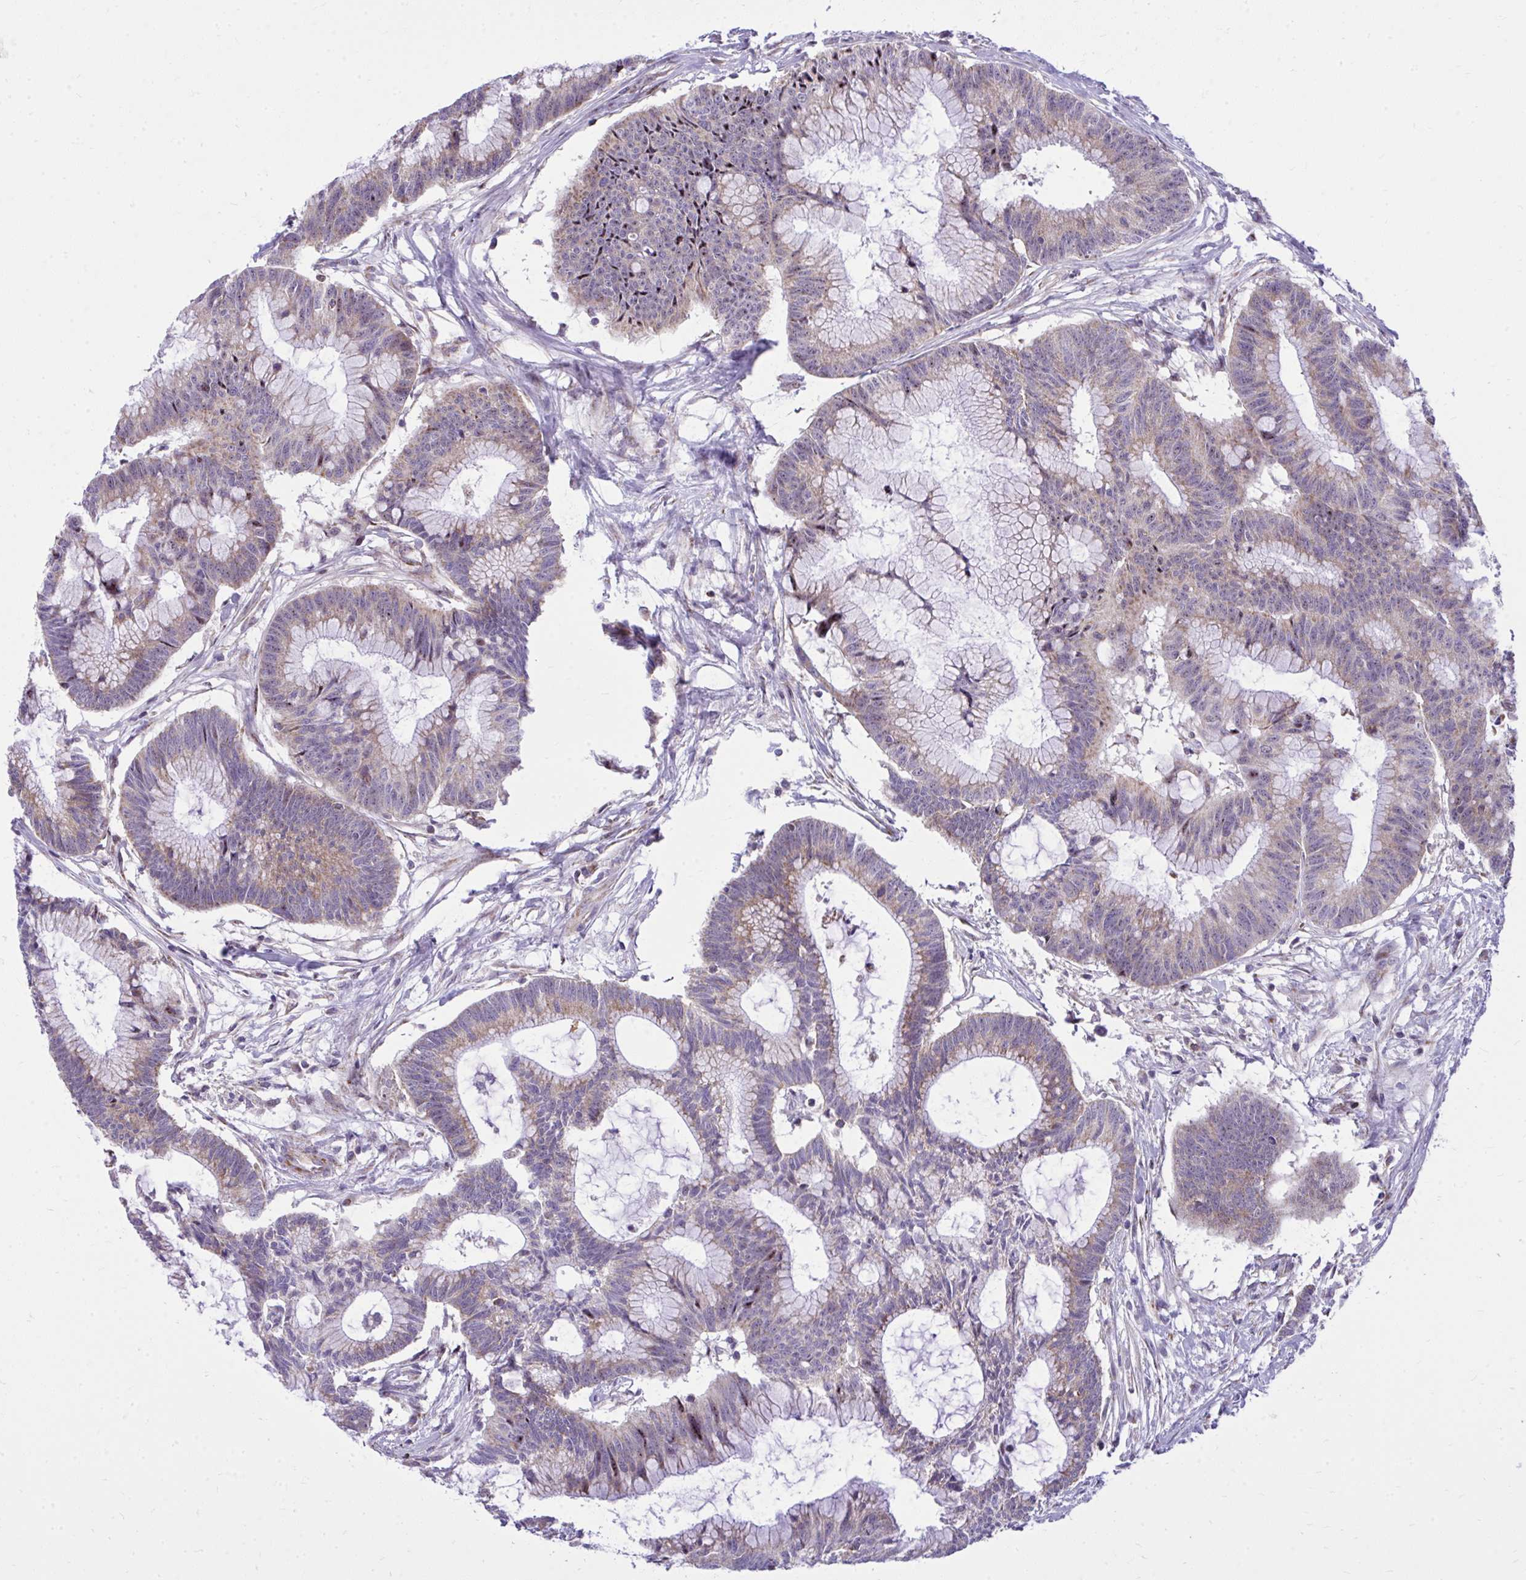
{"staining": {"intensity": "moderate", "quantity": ">75%", "location": "cytoplasmic/membranous"}, "tissue": "colorectal cancer", "cell_type": "Tumor cells", "image_type": "cancer", "snomed": [{"axis": "morphology", "description": "Adenocarcinoma, NOS"}, {"axis": "topography", "description": "Colon"}], "caption": "Protein expression analysis of human adenocarcinoma (colorectal) reveals moderate cytoplasmic/membranous staining in about >75% of tumor cells.", "gene": "GPRIN3", "patient": {"sex": "female", "age": 78}}